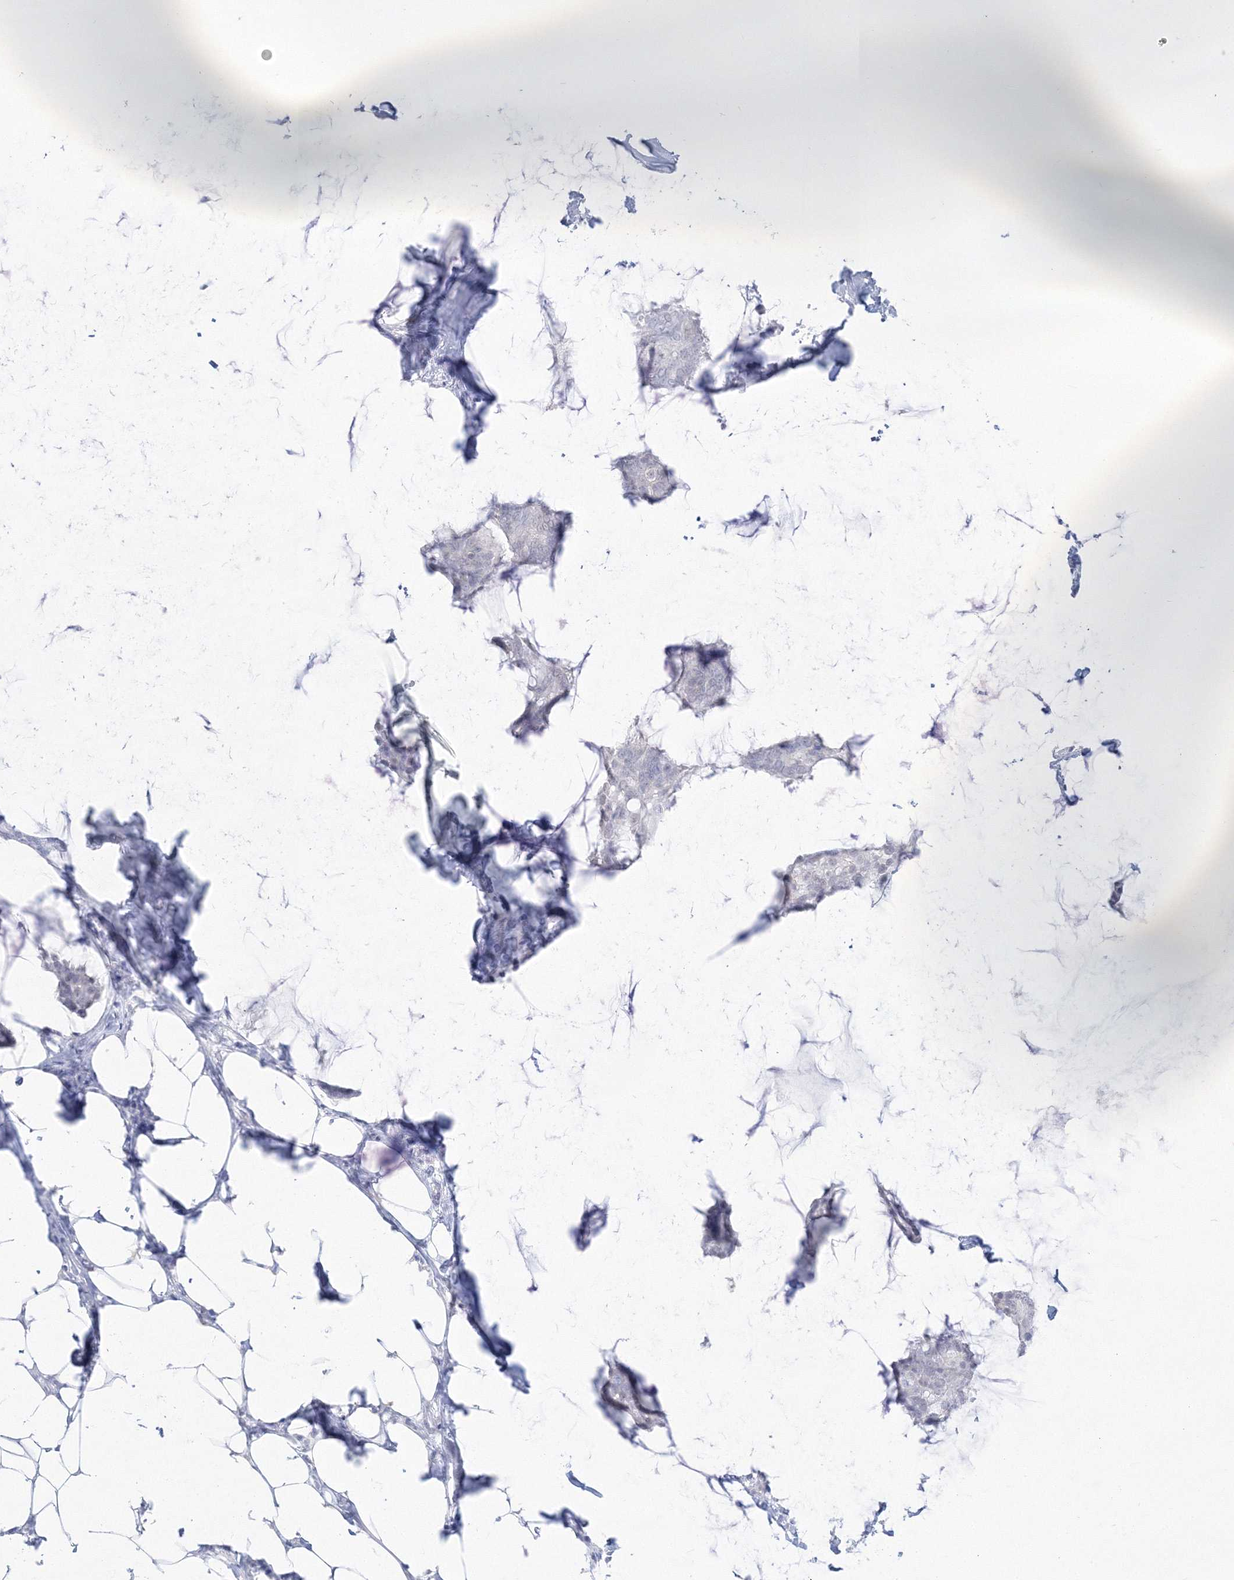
{"staining": {"intensity": "negative", "quantity": "none", "location": "none"}, "tissue": "breast cancer", "cell_type": "Tumor cells", "image_type": "cancer", "snomed": [{"axis": "morphology", "description": "Duct carcinoma"}, {"axis": "topography", "description": "Breast"}], "caption": "Tumor cells are negative for protein expression in human intraductal carcinoma (breast).", "gene": "PPP4R2", "patient": {"sex": "female", "age": 93}}